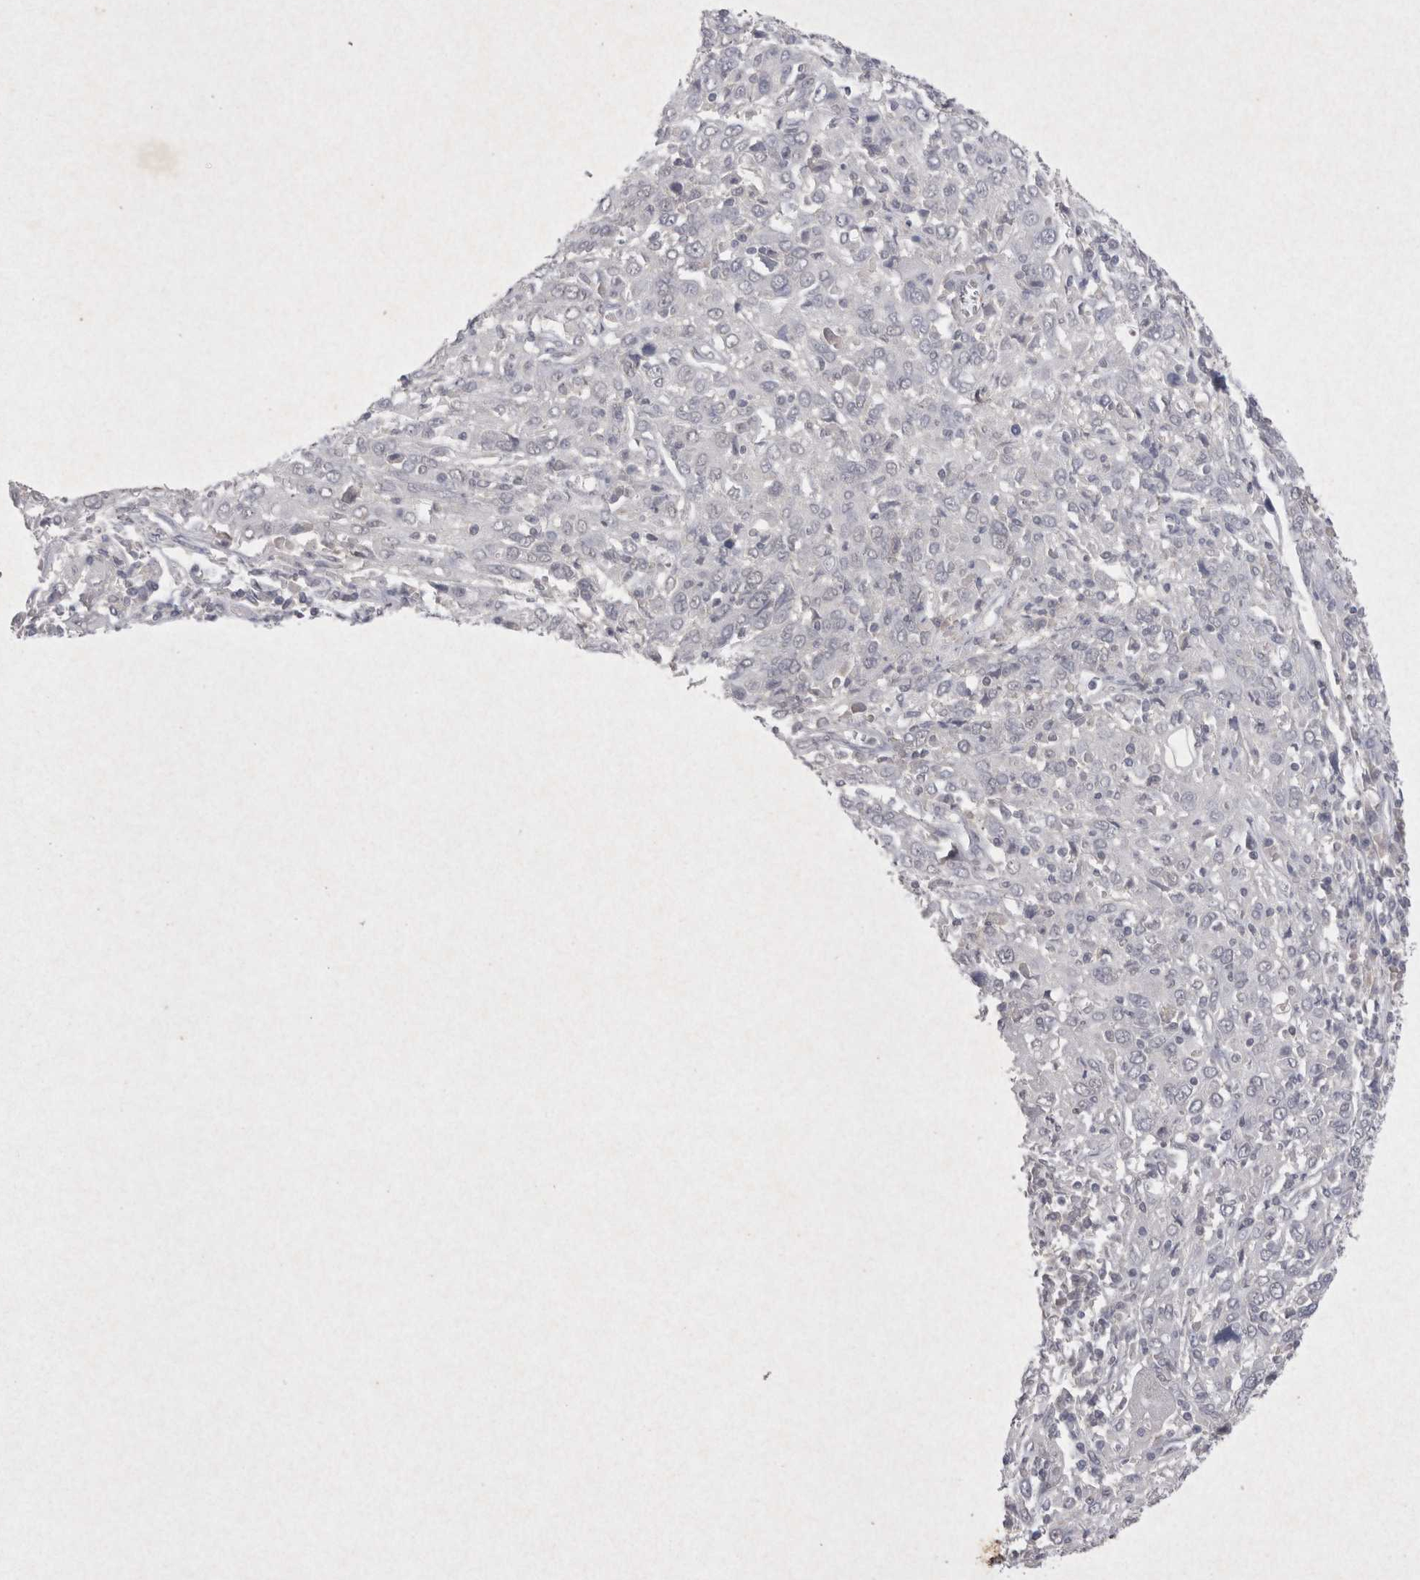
{"staining": {"intensity": "negative", "quantity": "none", "location": "none"}, "tissue": "cervical cancer", "cell_type": "Tumor cells", "image_type": "cancer", "snomed": [{"axis": "morphology", "description": "Squamous cell carcinoma, NOS"}, {"axis": "topography", "description": "Cervix"}], "caption": "DAB (3,3'-diaminobenzidine) immunohistochemical staining of human squamous cell carcinoma (cervical) displays no significant expression in tumor cells.", "gene": "LYVE1", "patient": {"sex": "female", "age": 46}}